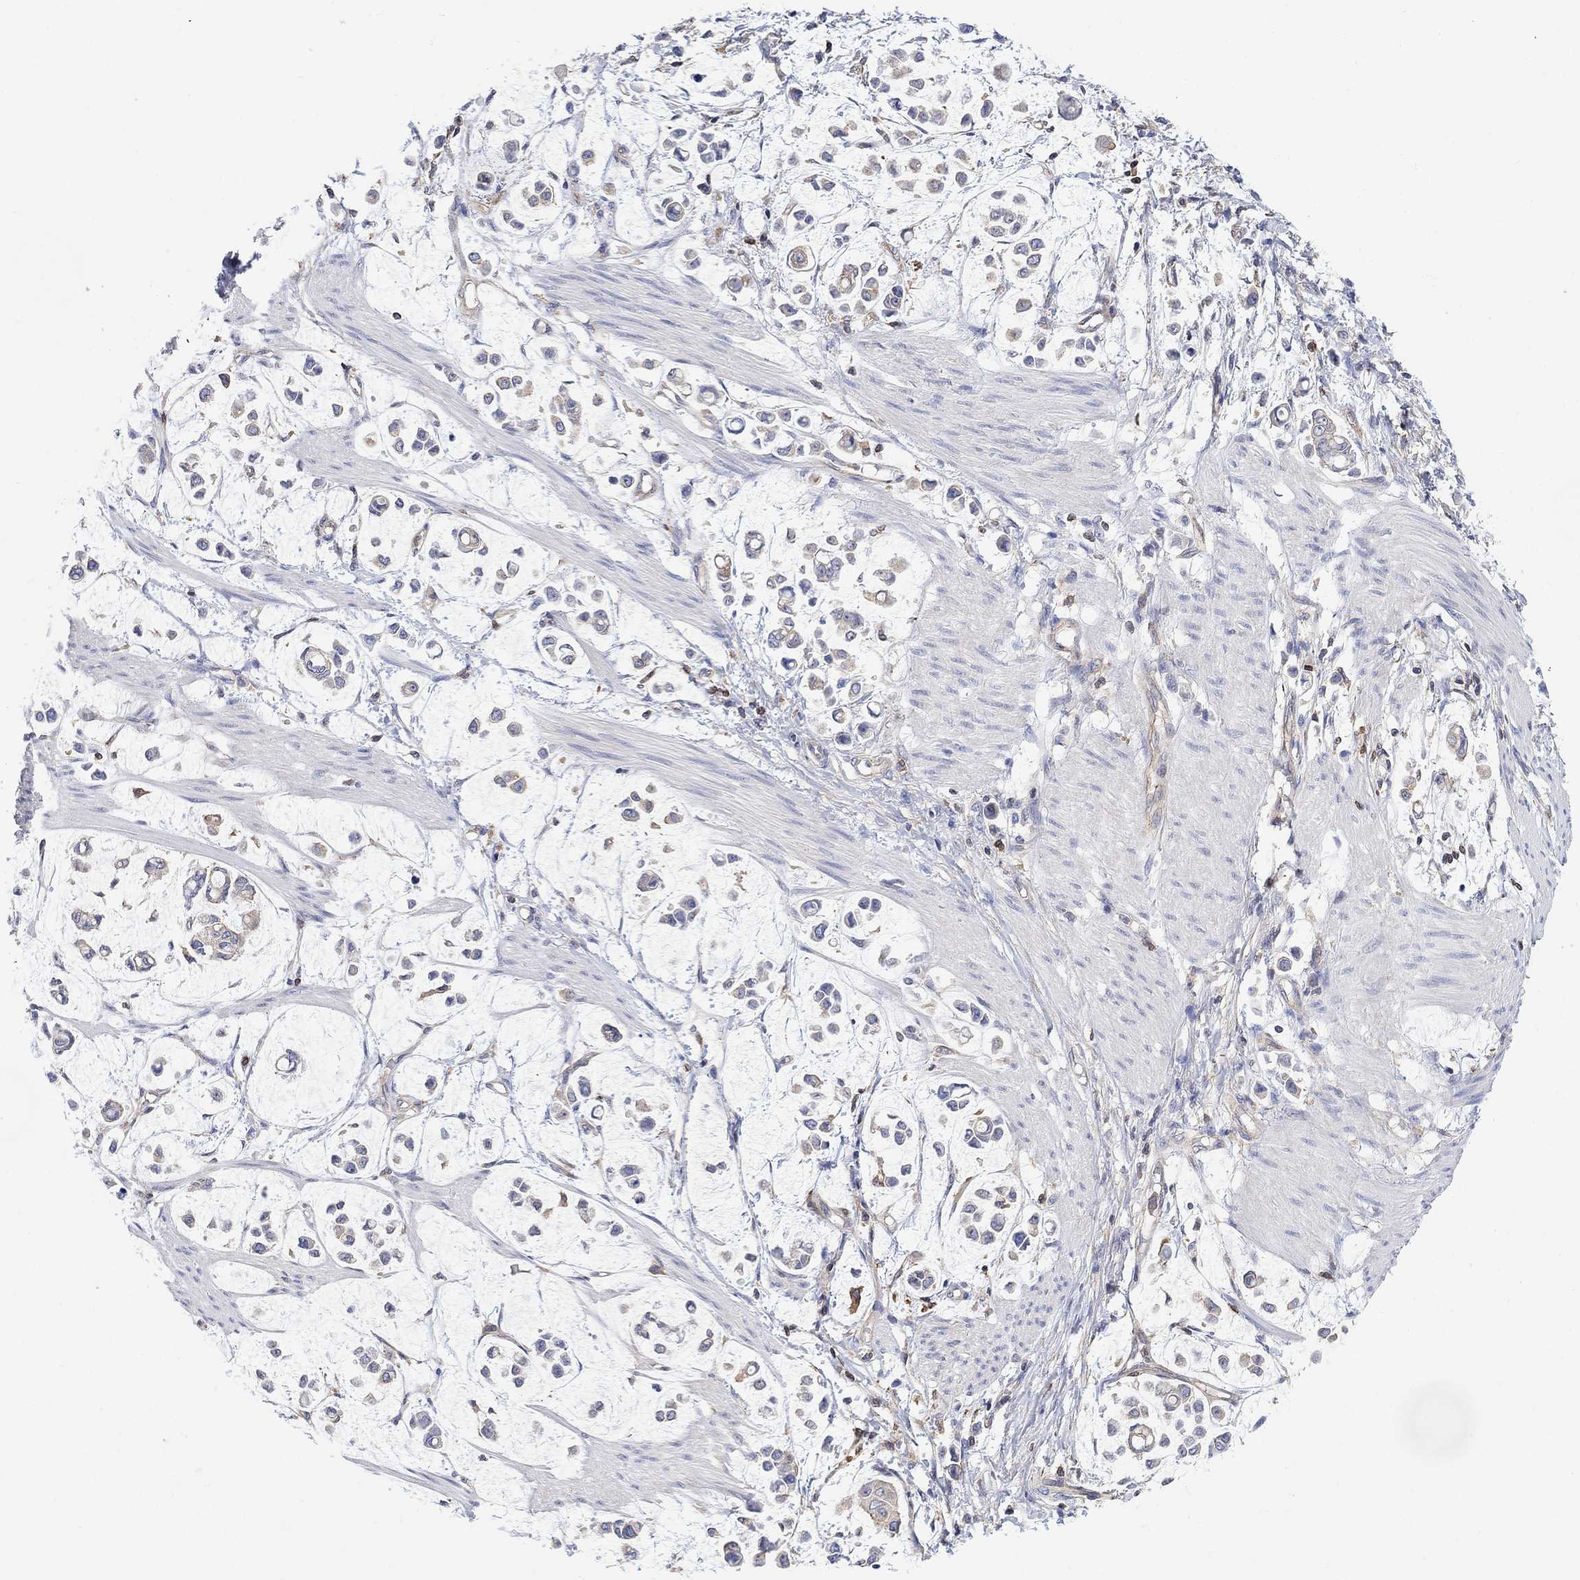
{"staining": {"intensity": "negative", "quantity": "none", "location": "none"}, "tissue": "stomach cancer", "cell_type": "Tumor cells", "image_type": "cancer", "snomed": [{"axis": "morphology", "description": "Adenocarcinoma, NOS"}, {"axis": "topography", "description": "Stomach"}], "caption": "Histopathology image shows no protein positivity in tumor cells of stomach cancer tissue.", "gene": "GBP5", "patient": {"sex": "male", "age": 82}}